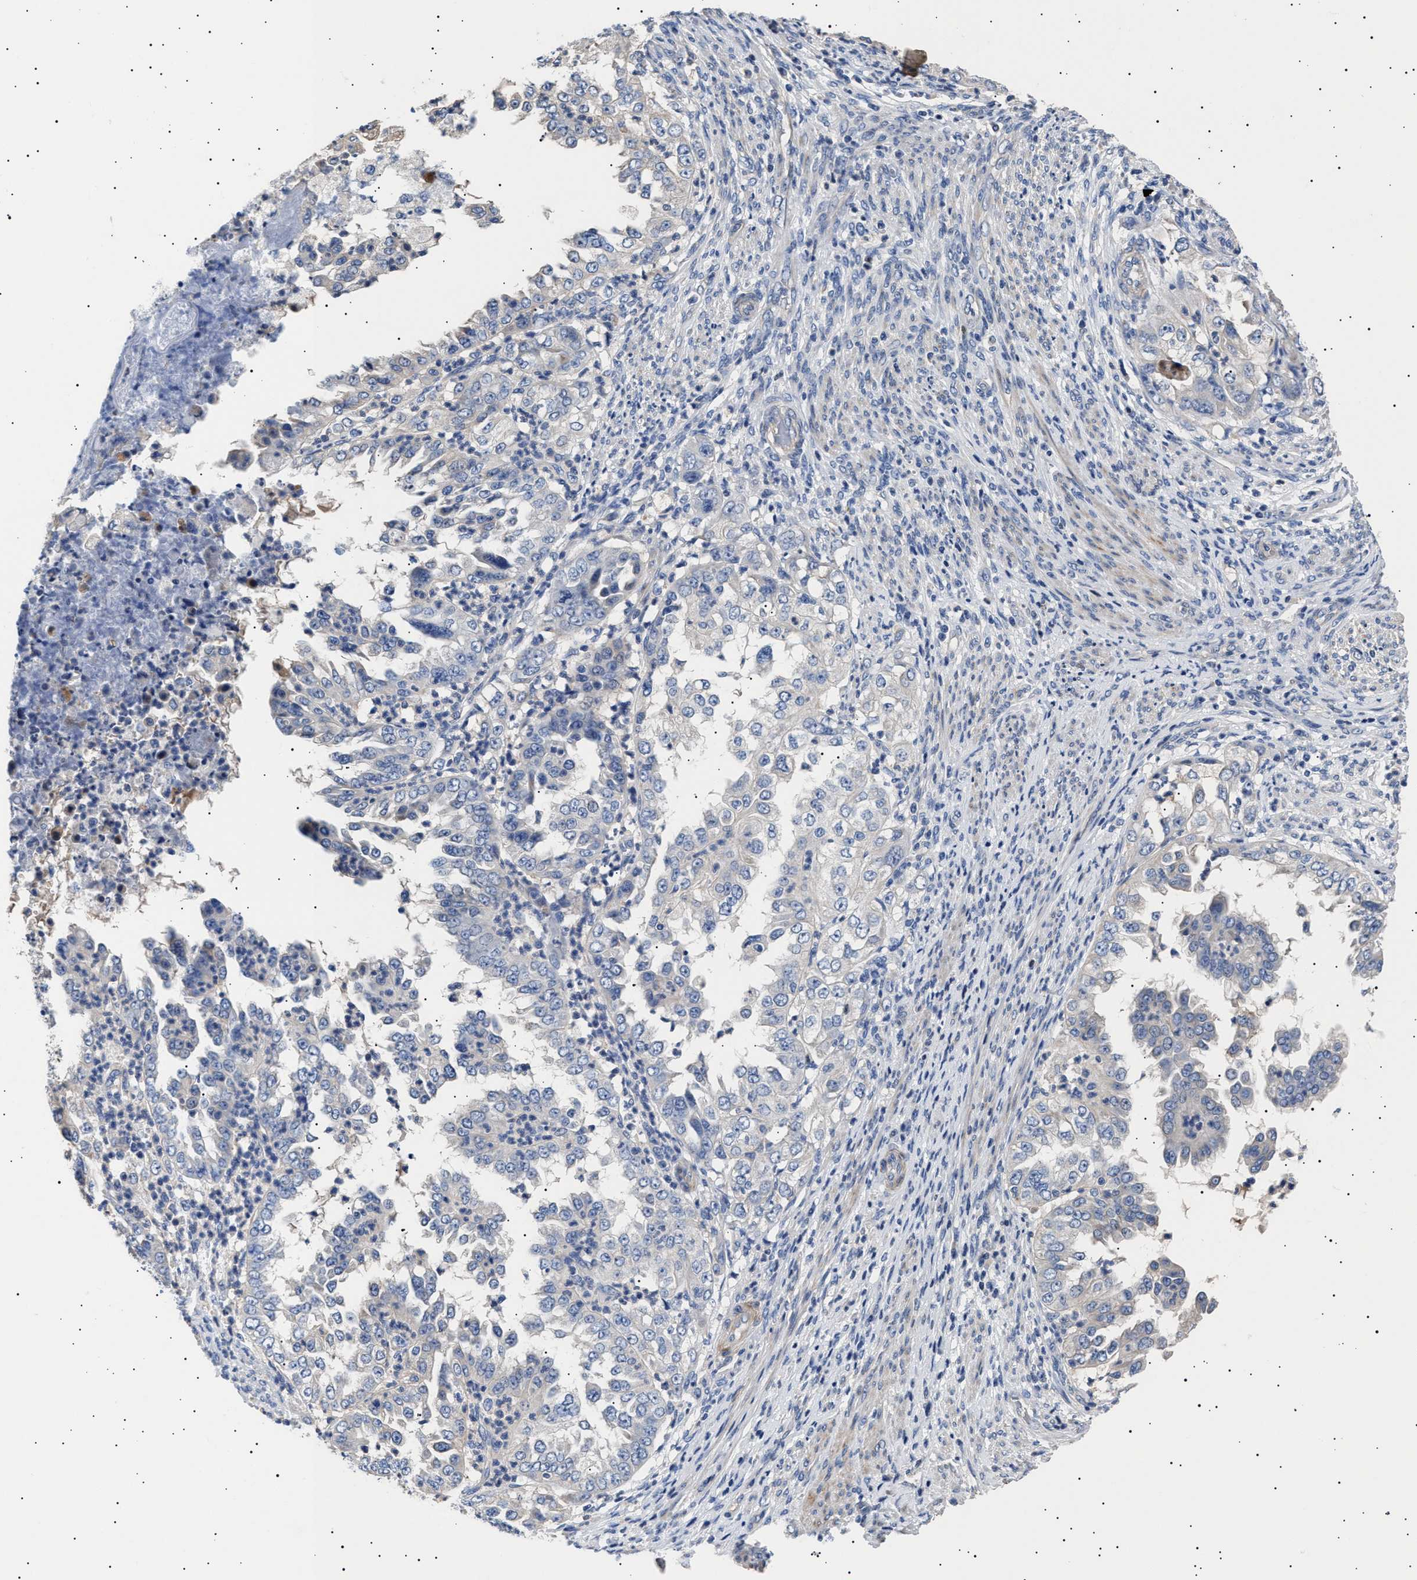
{"staining": {"intensity": "negative", "quantity": "none", "location": "none"}, "tissue": "endometrial cancer", "cell_type": "Tumor cells", "image_type": "cancer", "snomed": [{"axis": "morphology", "description": "Adenocarcinoma, NOS"}, {"axis": "topography", "description": "Endometrium"}], "caption": "A micrograph of human endometrial adenocarcinoma is negative for staining in tumor cells.", "gene": "HEMGN", "patient": {"sex": "female", "age": 85}}